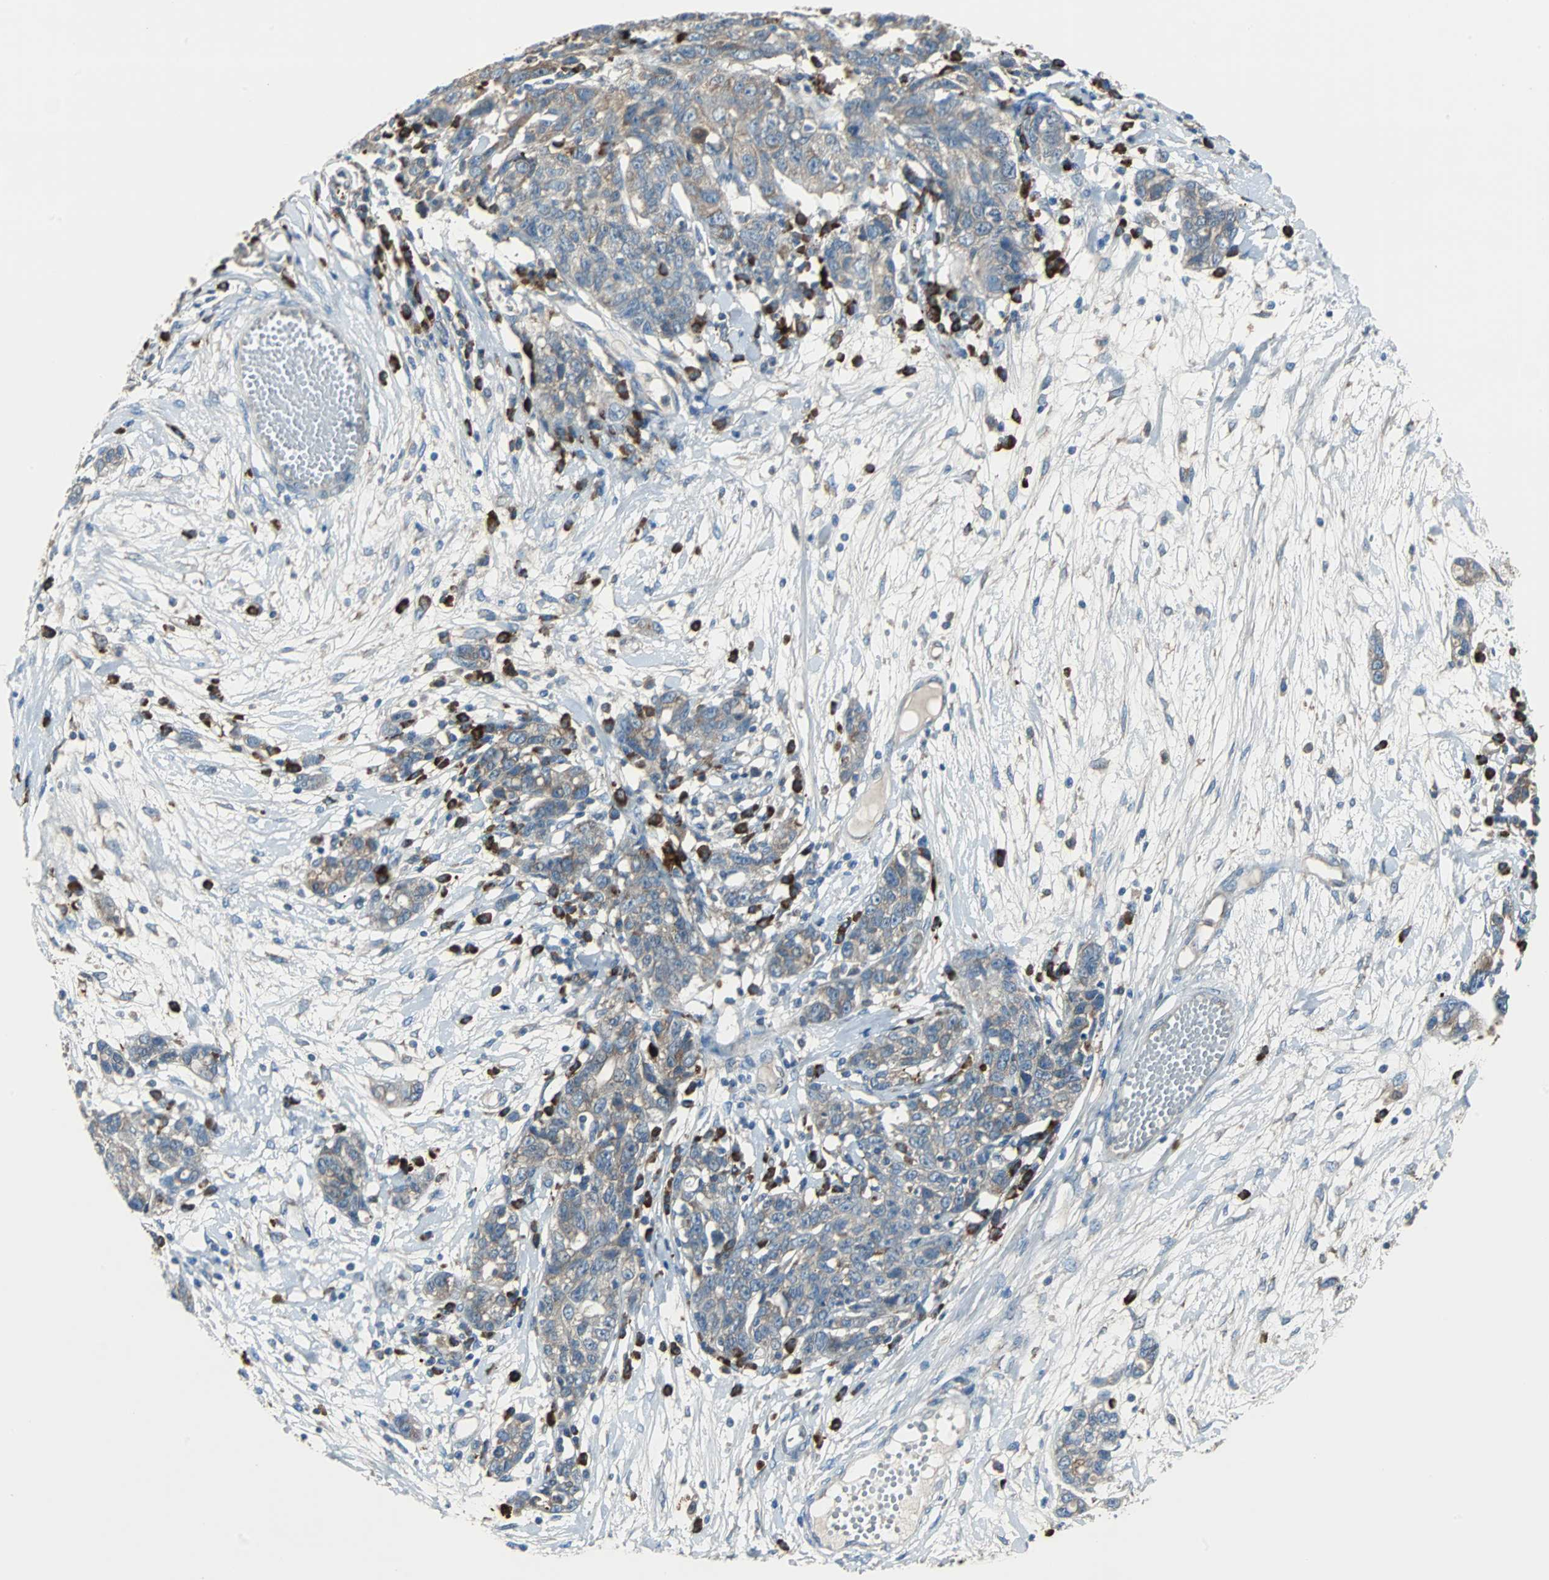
{"staining": {"intensity": "weak", "quantity": "25%-75%", "location": "cytoplasmic/membranous"}, "tissue": "ovarian cancer", "cell_type": "Tumor cells", "image_type": "cancer", "snomed": [{"axis": "morphology", "description": "Cystadenocarcinoma, serous, NOS"}, {"axis": "topography", "description": "Ovary"}], "caption": "Protein staining of ovarian cancer tissue exhibits weak cytoplasmic/membranous expression in about 25%-75% of tumor cells.", "gene": "PDIA4", "patient": {"sex": "female", "age": 71}}